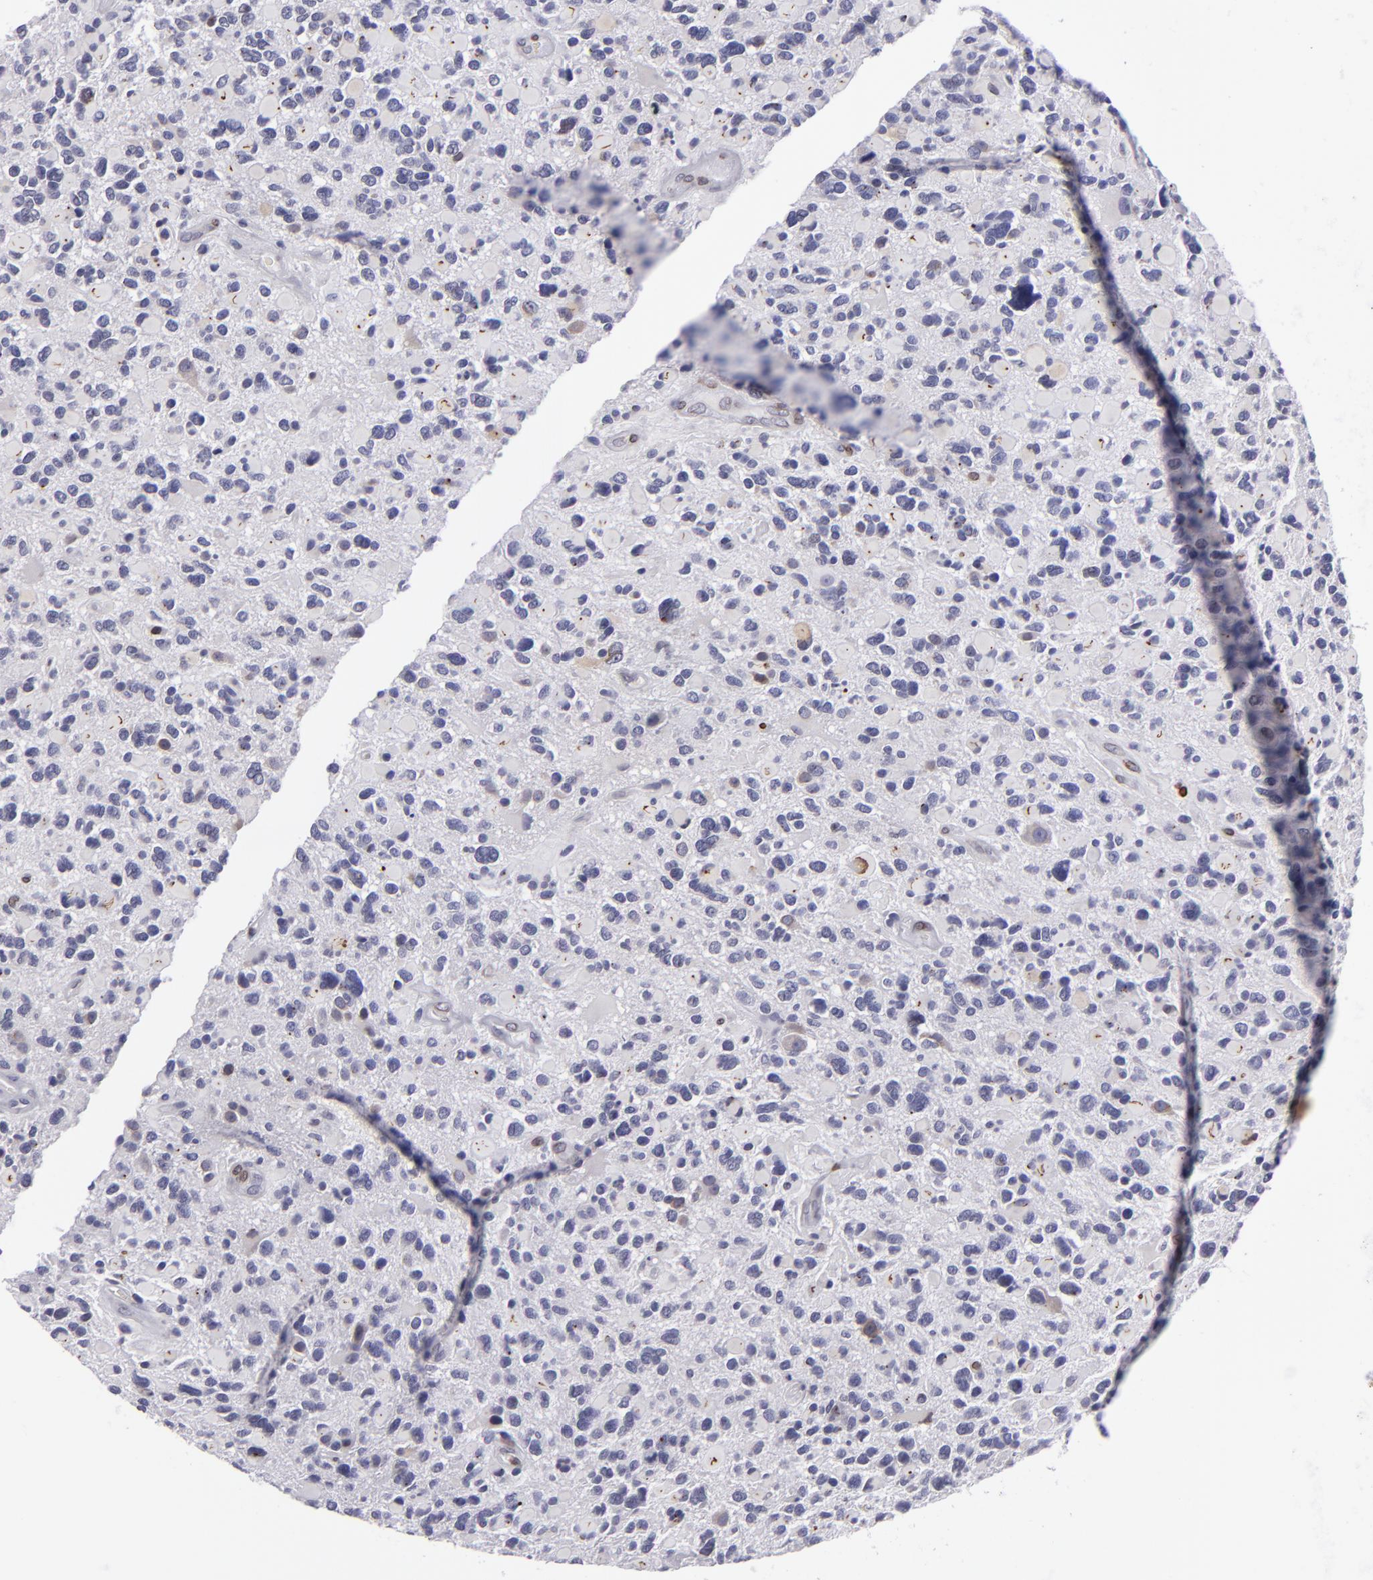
{"staining": {"intensity": "weak", "quantity": "<25%", "location": "nuclear"}, "tissue": "glioma", "cell_type": "Tumor cells", "image_type": "cancer", "snomed": [{"axis": "morphology", "description": "Glioma, malignant, High grade"}, {"axis": "topography", "description": "Brain"}], "caption": "DAB immunohistochemical staining of human glioma reveals no significant positivity in tumor cells.", "gene": "EMD", "patient": {"sex": "female", "age": 37}}